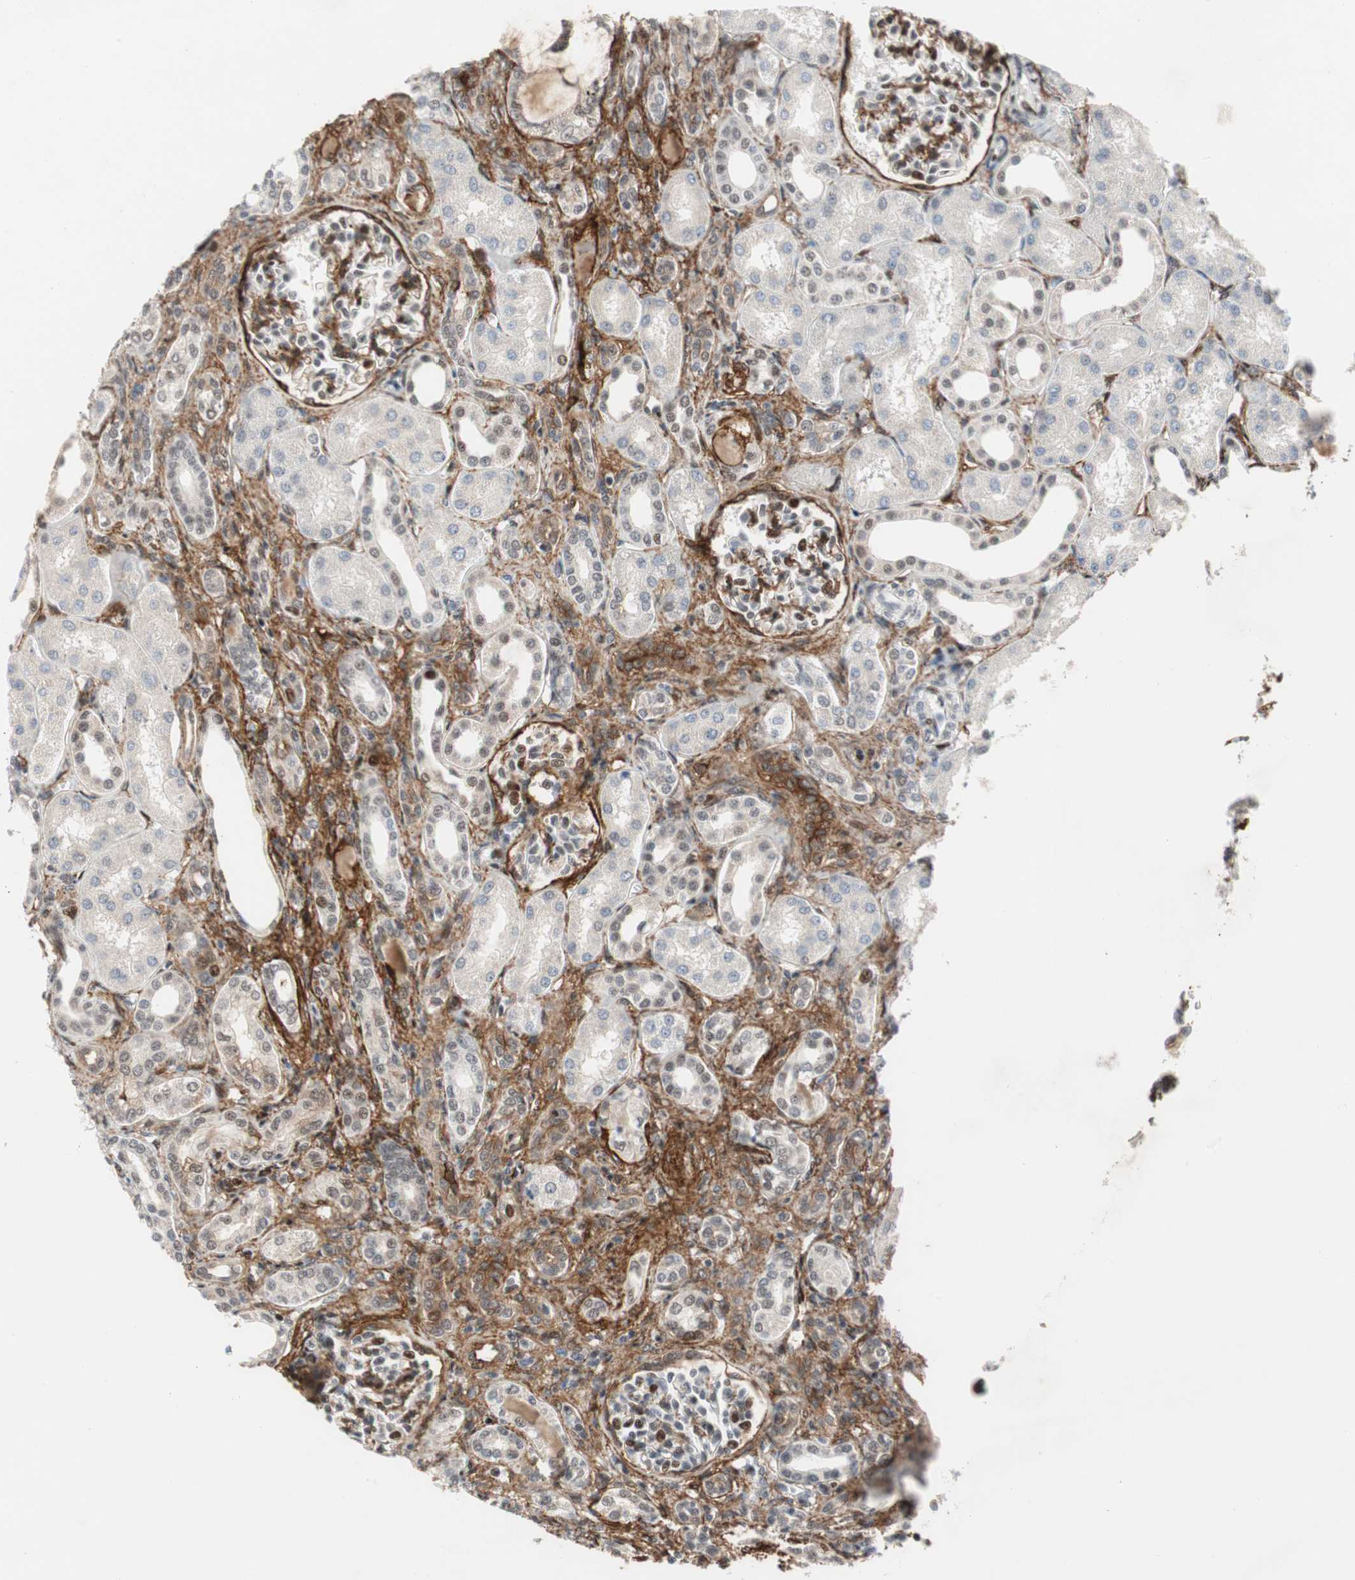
{"staining": {"intensity": "moderate", "quantity": "25%-75%", "location": "cytoplasmic/membranous"}, "tissue": "kidney", "cell_type": "Cells in glomeruli", "image_type": "normal", "snomed": [{"axis": "morphology", "description": "Normal tissue, NOS"}, {"axis": "topography", "description": "Kidney"}], "caption": "The photomicrograph exhibits staining of benign kidney, revealing moderate cytoplasmic/membranous protein positivity (brown color) within cells in glomeruli. The staining was performed using DAB, with brown indicating positive protein expression. Nuclei are stained blue with hematoxylin.", "gene": "FBXO44", "patient": {"sex": "male", "age": 7}}